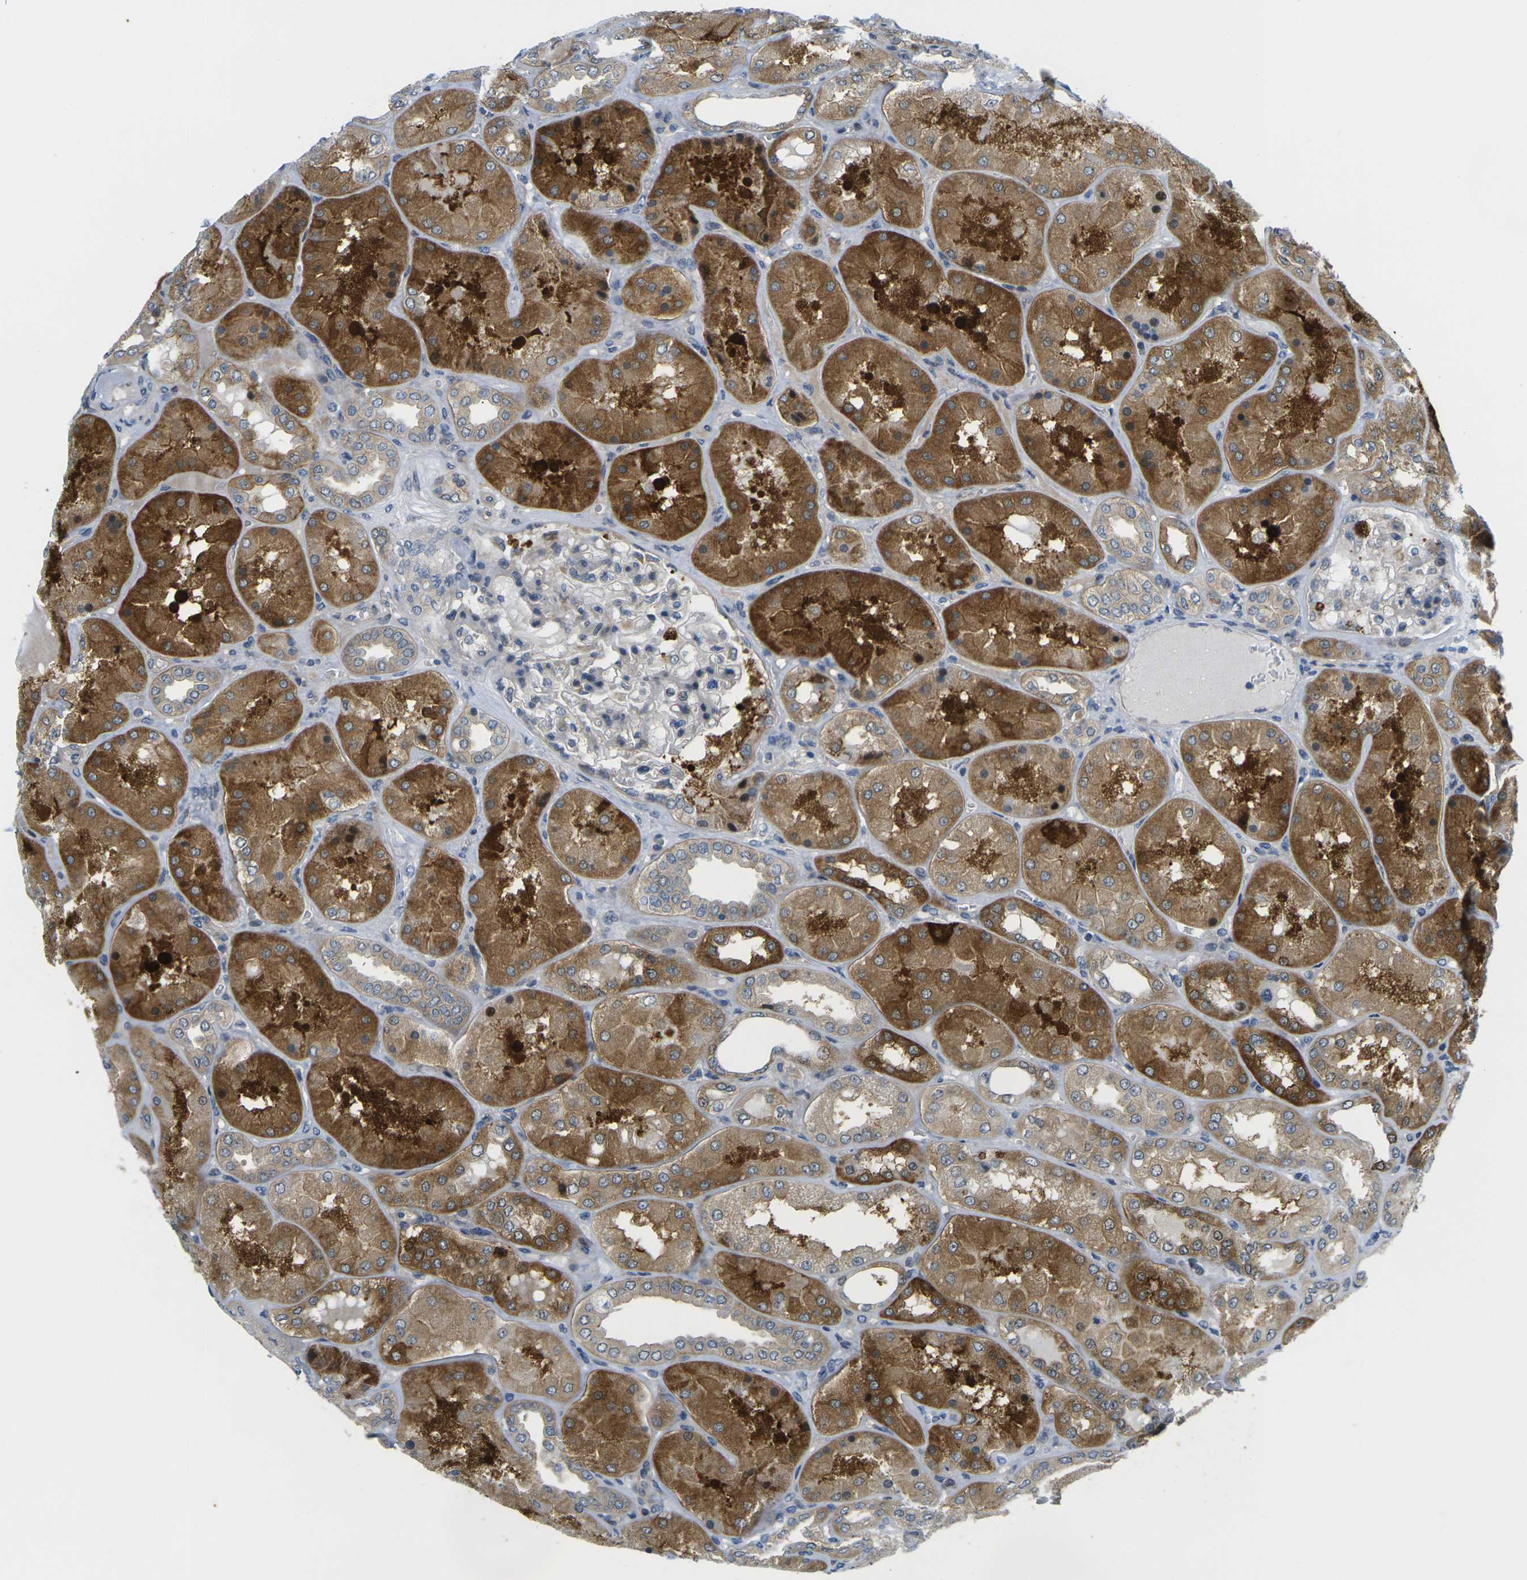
{"staining": {"intensity": "weak", "quantity": "<25%", "location": "cytoplasmic/membranous"}, "tissue": "kidney", "cell_type": "Cells in glomeruli", "image_type": "normal", "snomed": [{"axis": "morphology", "description": "Normal tissue, NOS"}, {"axis": "topography", "description": "Kidney"}], "caption": "A photomicrograph of human kidney is negative for staining in cells in glomeruli. (Brightfield microscopy of DAB immunohistochemistry at high magnification).", "gene": "ROBO2", "patient": {"sex": "female", "age": 56}}